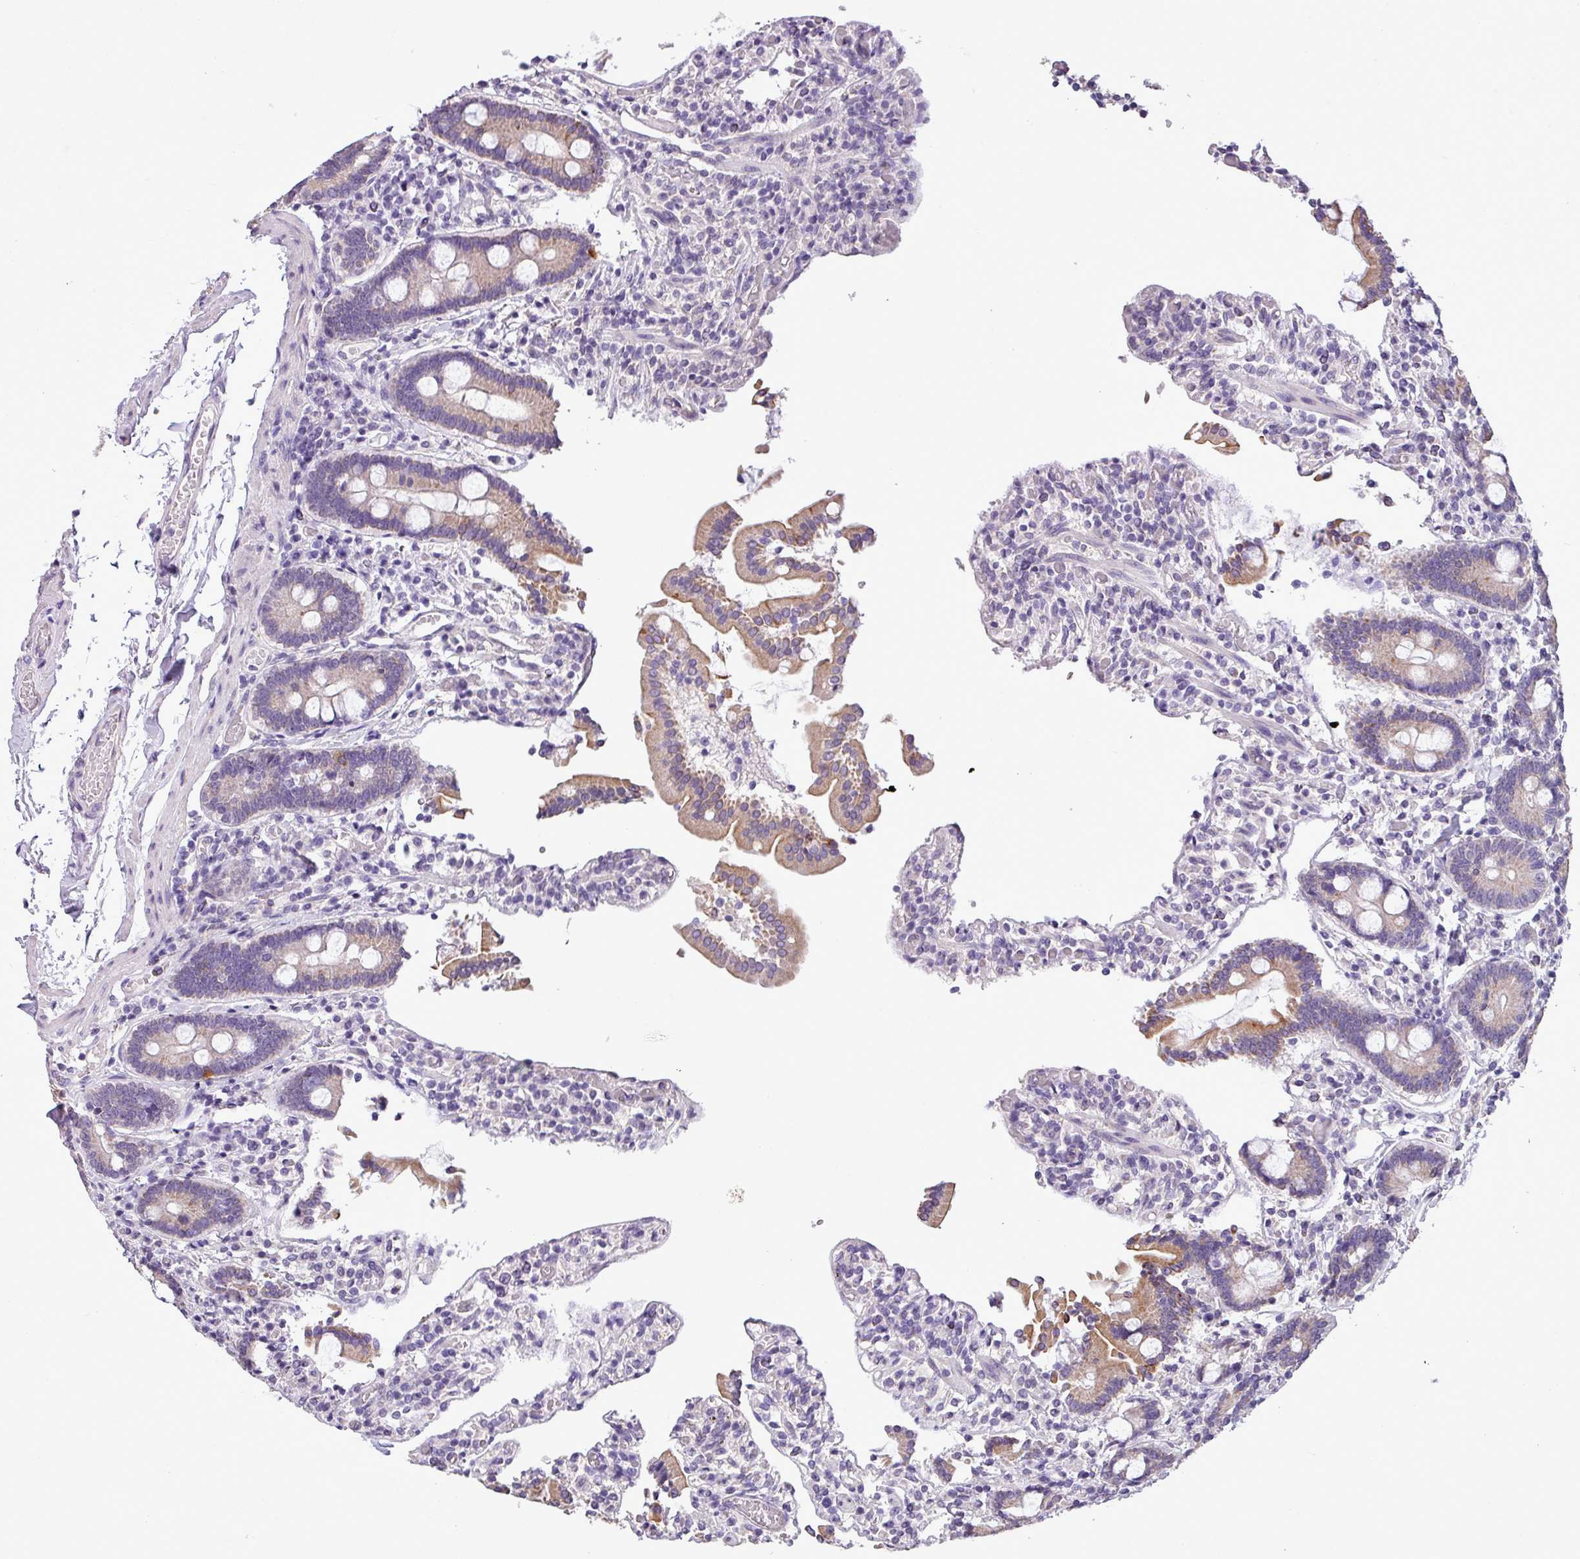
{"staining": {"intensity": "moderate", "quantity": "25%-75%", "location": "cytoplasmic/membranous"}, "tissue": "duodenum", "cell_type": "Glandular cells", "image_type": "normal", "snomed": [{"axis": "morphology", "description": "Normal tissue, NOS"}, {"axis": "topography", "description": "Duodenum"}], "caption": "Moderate cytoplasmic/membranous protein positivity is identified in approximately 25%-75% of glandular cells in duodenum.", "gene": "ALDH2", "patient": {"sex": "male", "age": 55}}